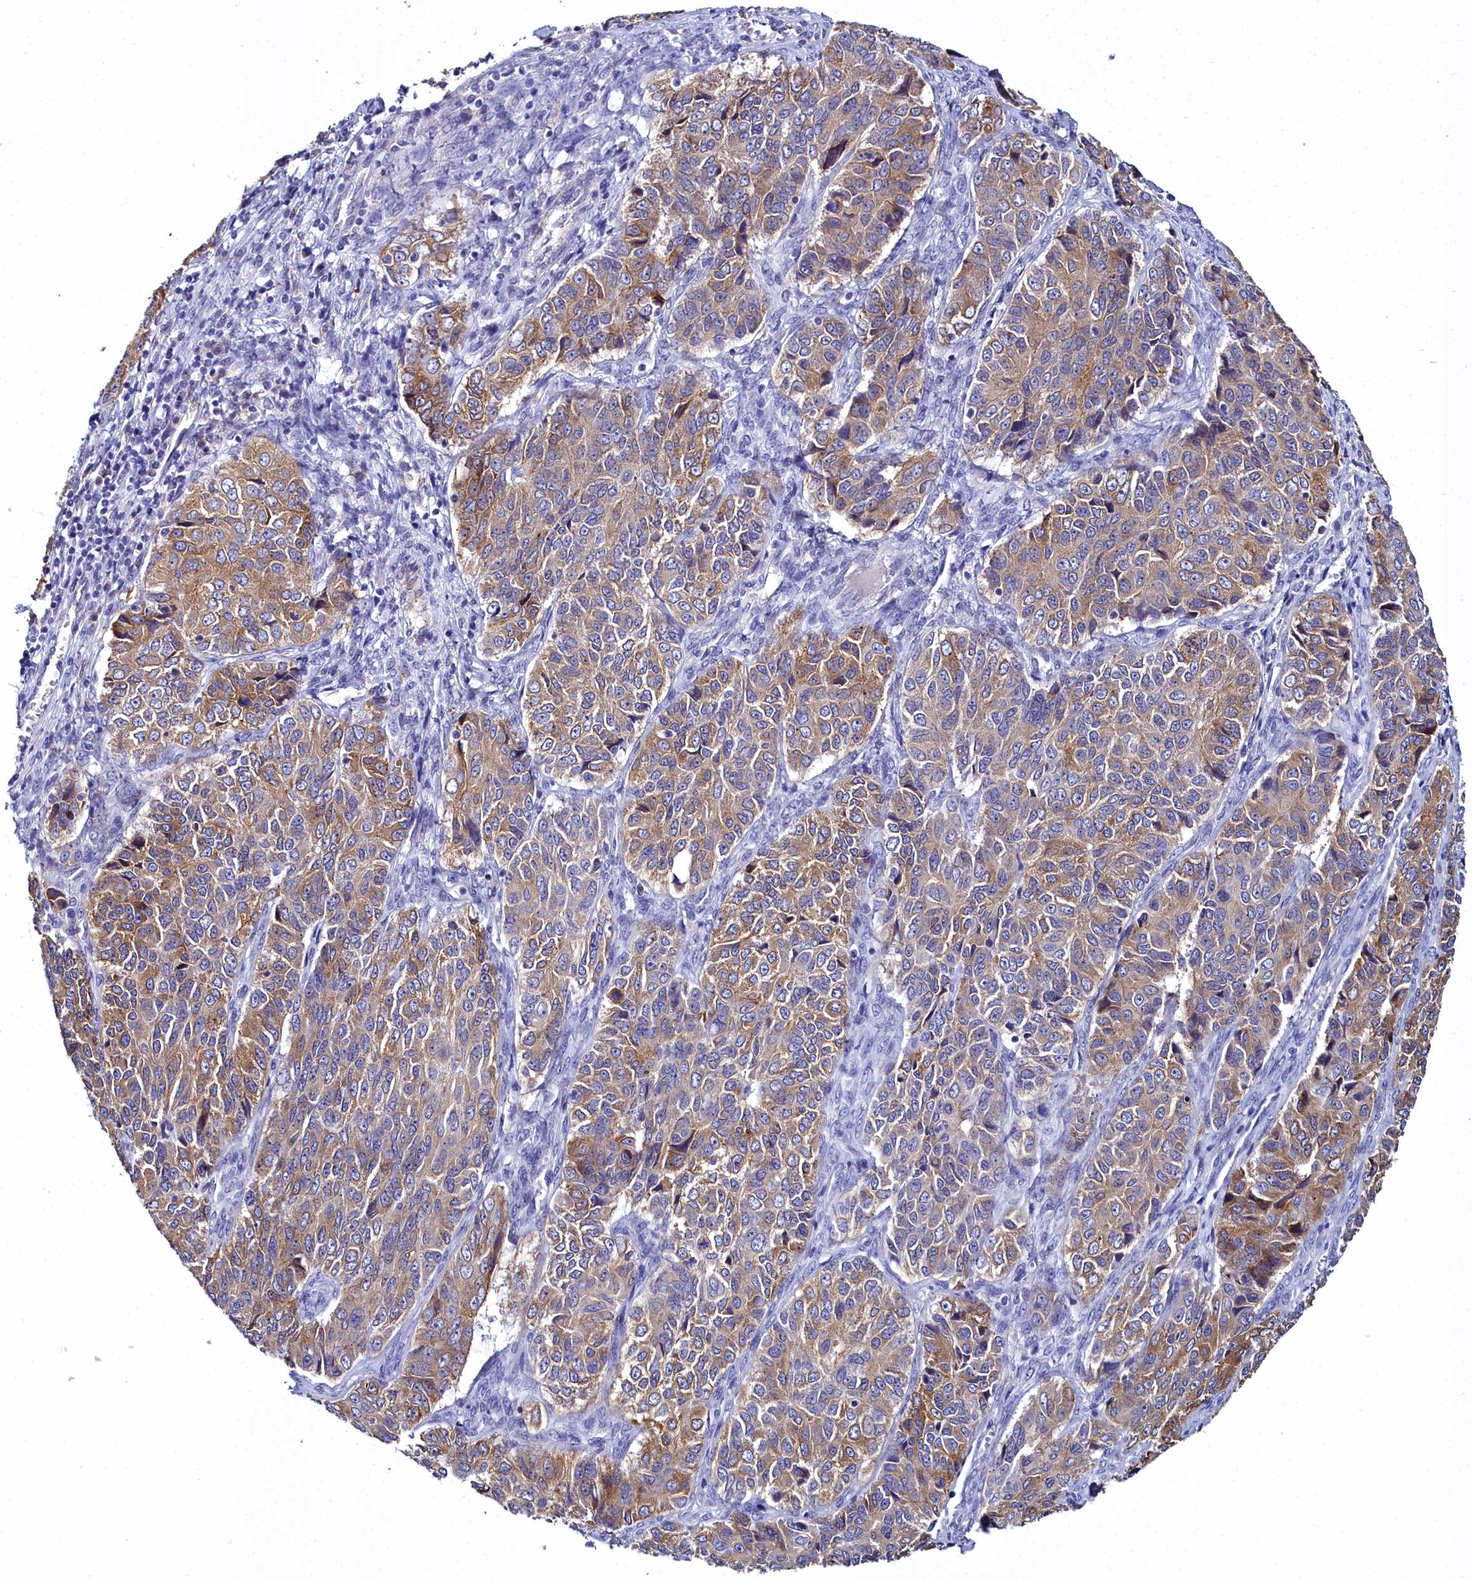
{"staining": {"intensity": "moderate", "quantity": ">75%", "location": "cytoplasmic/membranous"}, "tissue": "ovarian cancer", "cell_type": "Tumor cells", "image_type": "cancer", "snomed": [{"axis": "morphology", "description": "Carcinoma, endometroid"}, {"axis": "topography", "description": "Ovary"}], "caption": "An image of ovarian cancer (endometroid carcinoma) stained for a protein displays moderate cytoplasmic/membranous brown staining in tumor cells.", "gene": "ELAPOR2", "patient": {"sex": "female", "age": 51}}